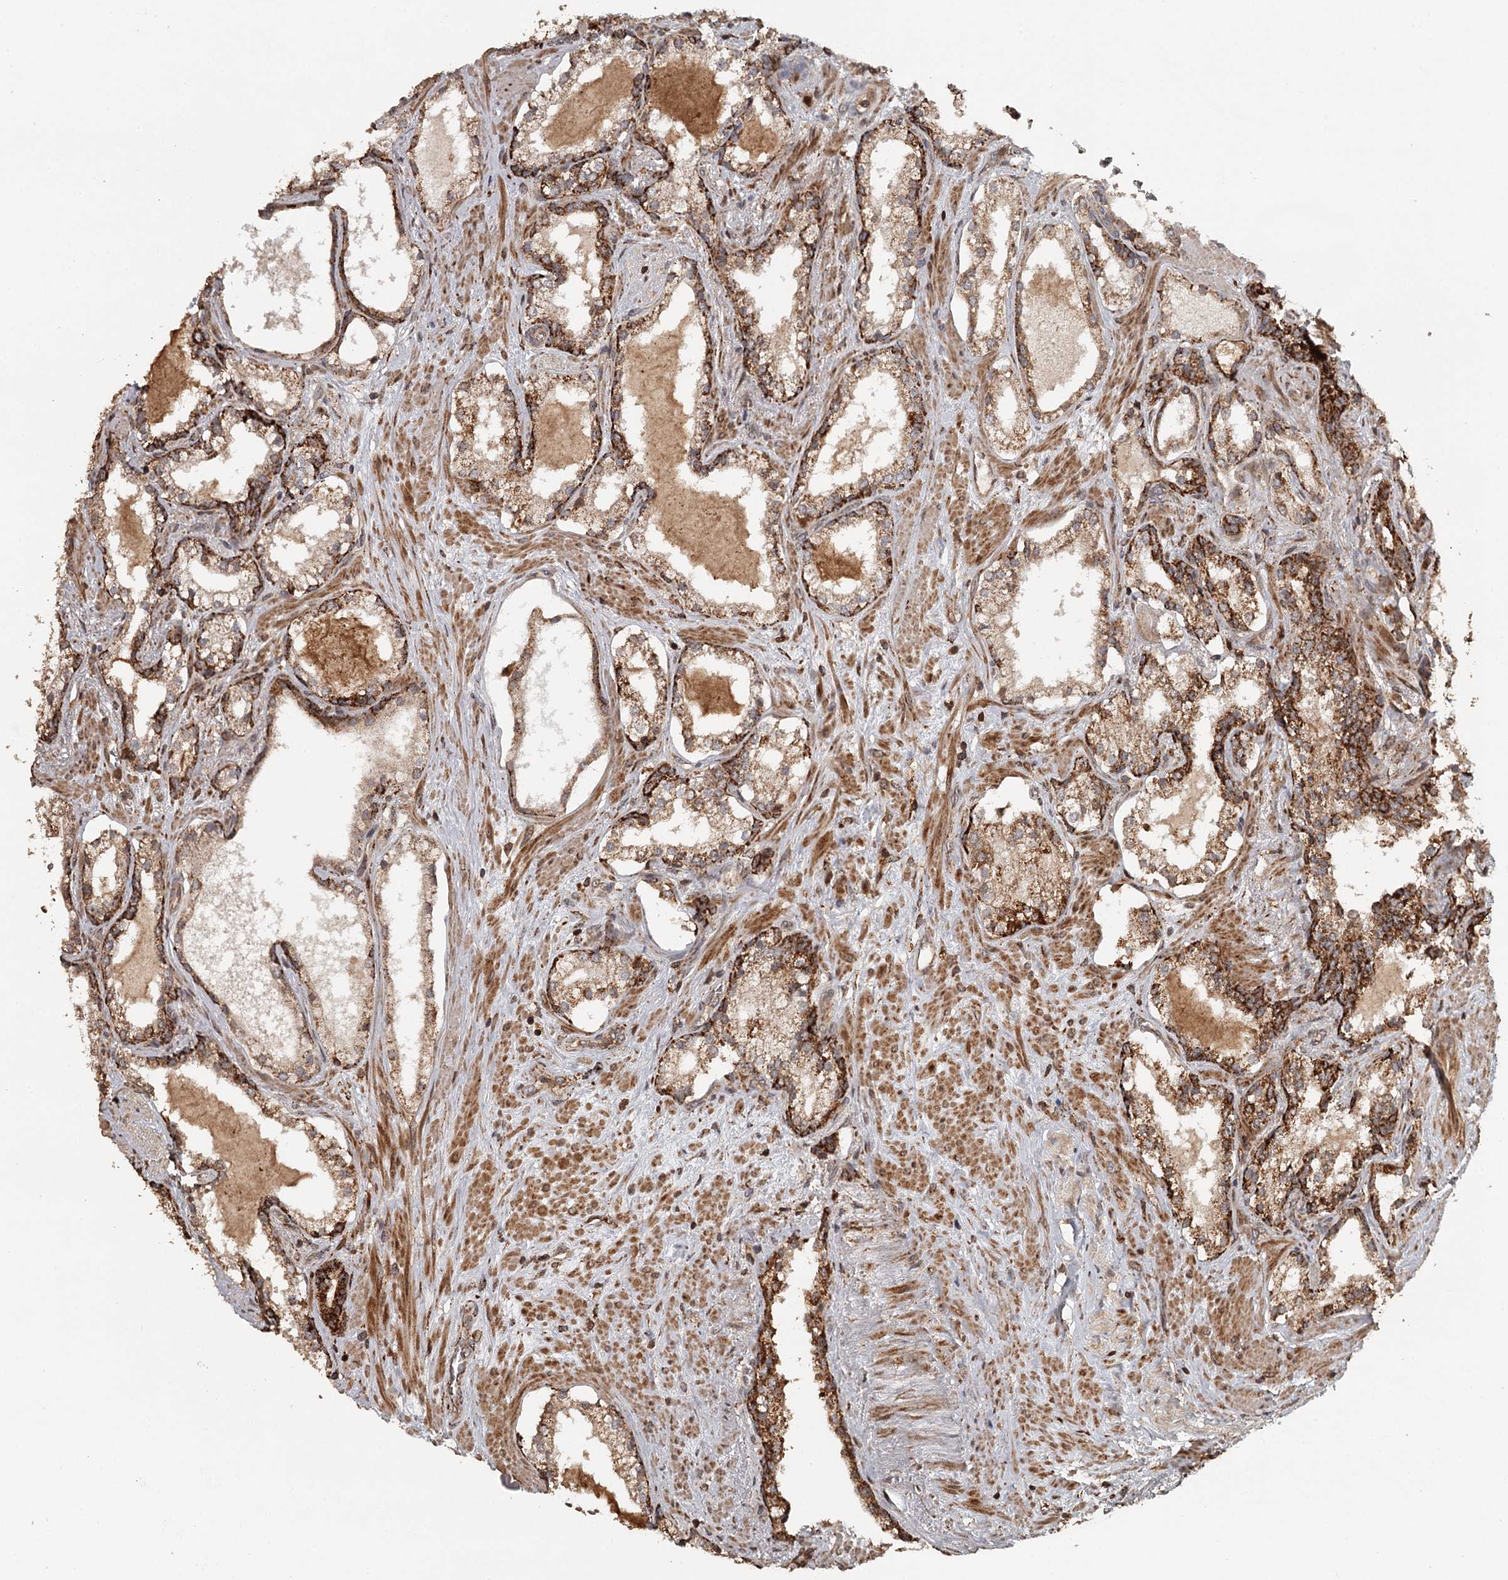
{"staining": {"intensity": "strong", "quantity": ">75%", "location": "cytoplasmic/membranous"}, "tissue": "prostate cancer", "cell_type": "Tumor cells", "image_type": "cancer", "snomed": [{"axis": "morphology", "description": "Adenocarcinoma, High grade"}, {"axis": "topography", "description": "Prostate"}], "caption": "Protein analysis of prostate adenocarcinoma (high-grade) tissue demonstrates strong cytoplasmic/membranous positivity in approximately >75% of tumor cells. The protein is stained brown, and the nuclei are stained in blue (DAB IHC with brightfield microscopy, high magnification).", "gene": "FAXC", "patient": {"sex": "male", "age": 58}}